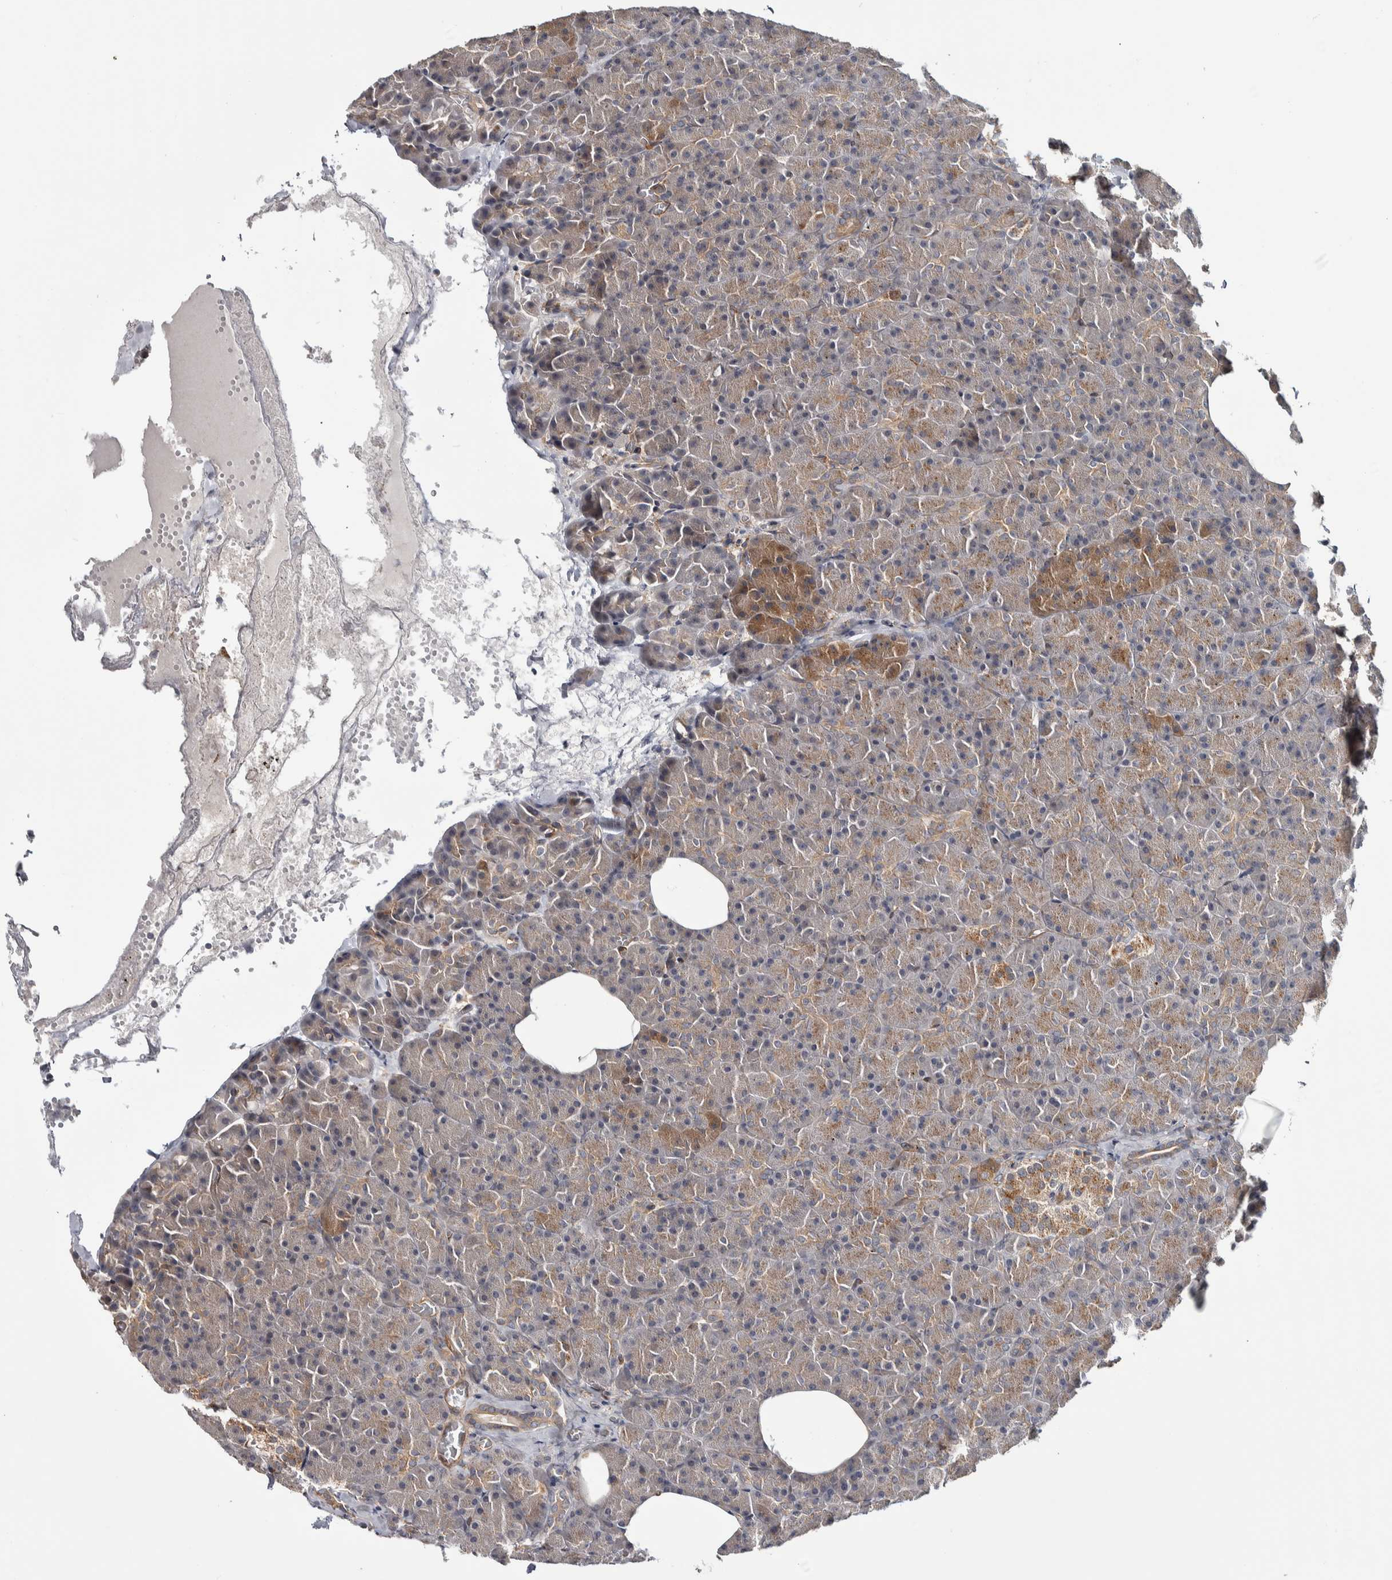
{"staining": {"intensity": "moderate", "quantity": ">75%", "location": "cytoplasmic/membranous"}, "tissue": "pancreas", "cell_type": "Exocrine glandular cells", "image_type": "normal", "snomed": [{"axis": "morphology", "description": "Normal tissue, NOS"}, {"axis": "morphology", "description": "Carcinoid, malignant, NOS"}, {"axis": "topography", "description": "Pancreas"}], "caption": "This image exhibits immunohistochemistry (IHC) staining of unremarkable pancreas, with medium moderate cytoplasmic/membranous expression in approximately >75% of exocrine glandular cells.", "gene": "CHMP4C", "patient": {"sex": "female", "age": 35}}